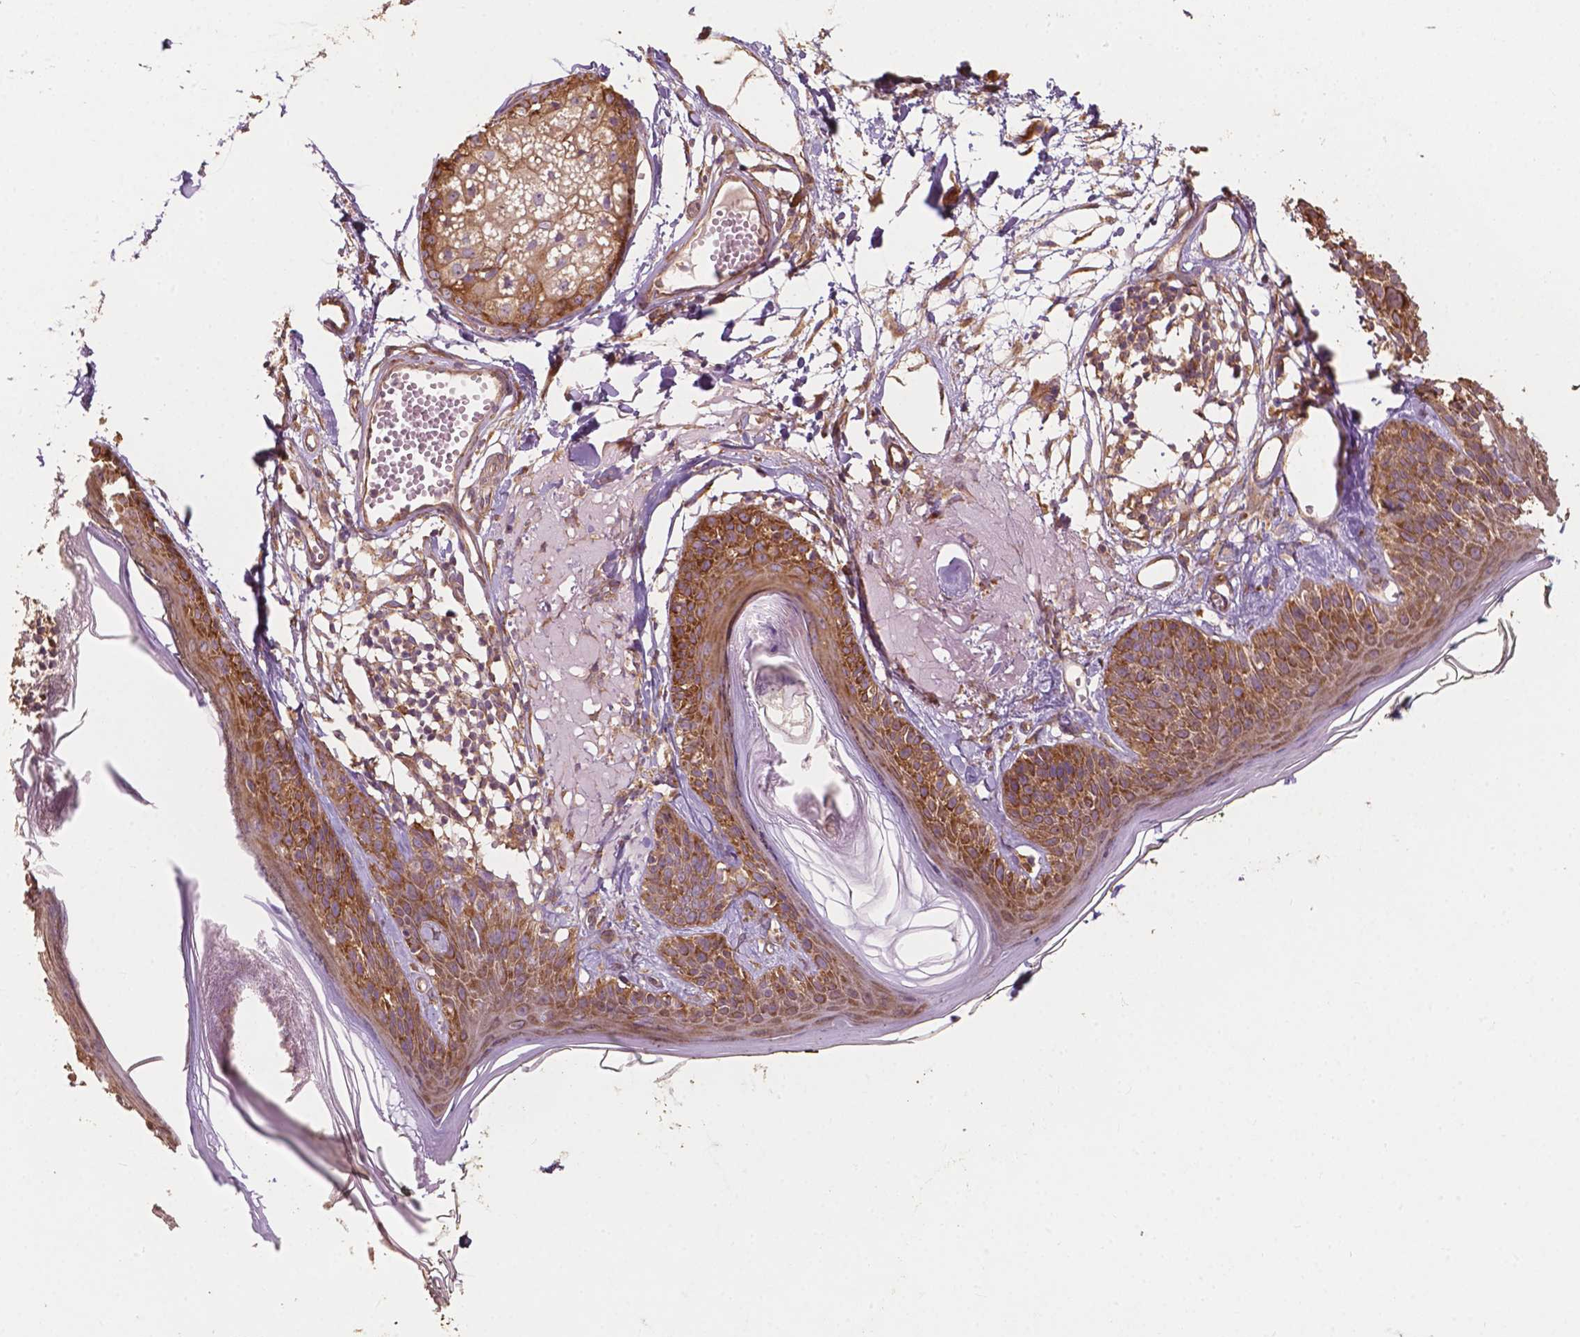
{"staining": {"intensity": "moderate", "quantity": ">75%", "location": "cytoplasmic/membranous"}, "tissue": "skin", "cell_type": "Fibroblasts", "image_type": "normal", "snomed": [{"axis": "morphology", "description": "Normal tissue, NOS"}, {"axis": "topography", "description": "Skin"}], "caption": "Unremarkable skin was stained to show a protein in brown. There is medium levels of moderate cytoplasmic/membranous positivity in approximately >75% of fibroblasts. (Stains: DAB in brown, nuclei in blue, Microscopy: brightfield microscopy at high magnification).", "gene": "G3BP1", "patient": {"sex": "male", "age": 76}}